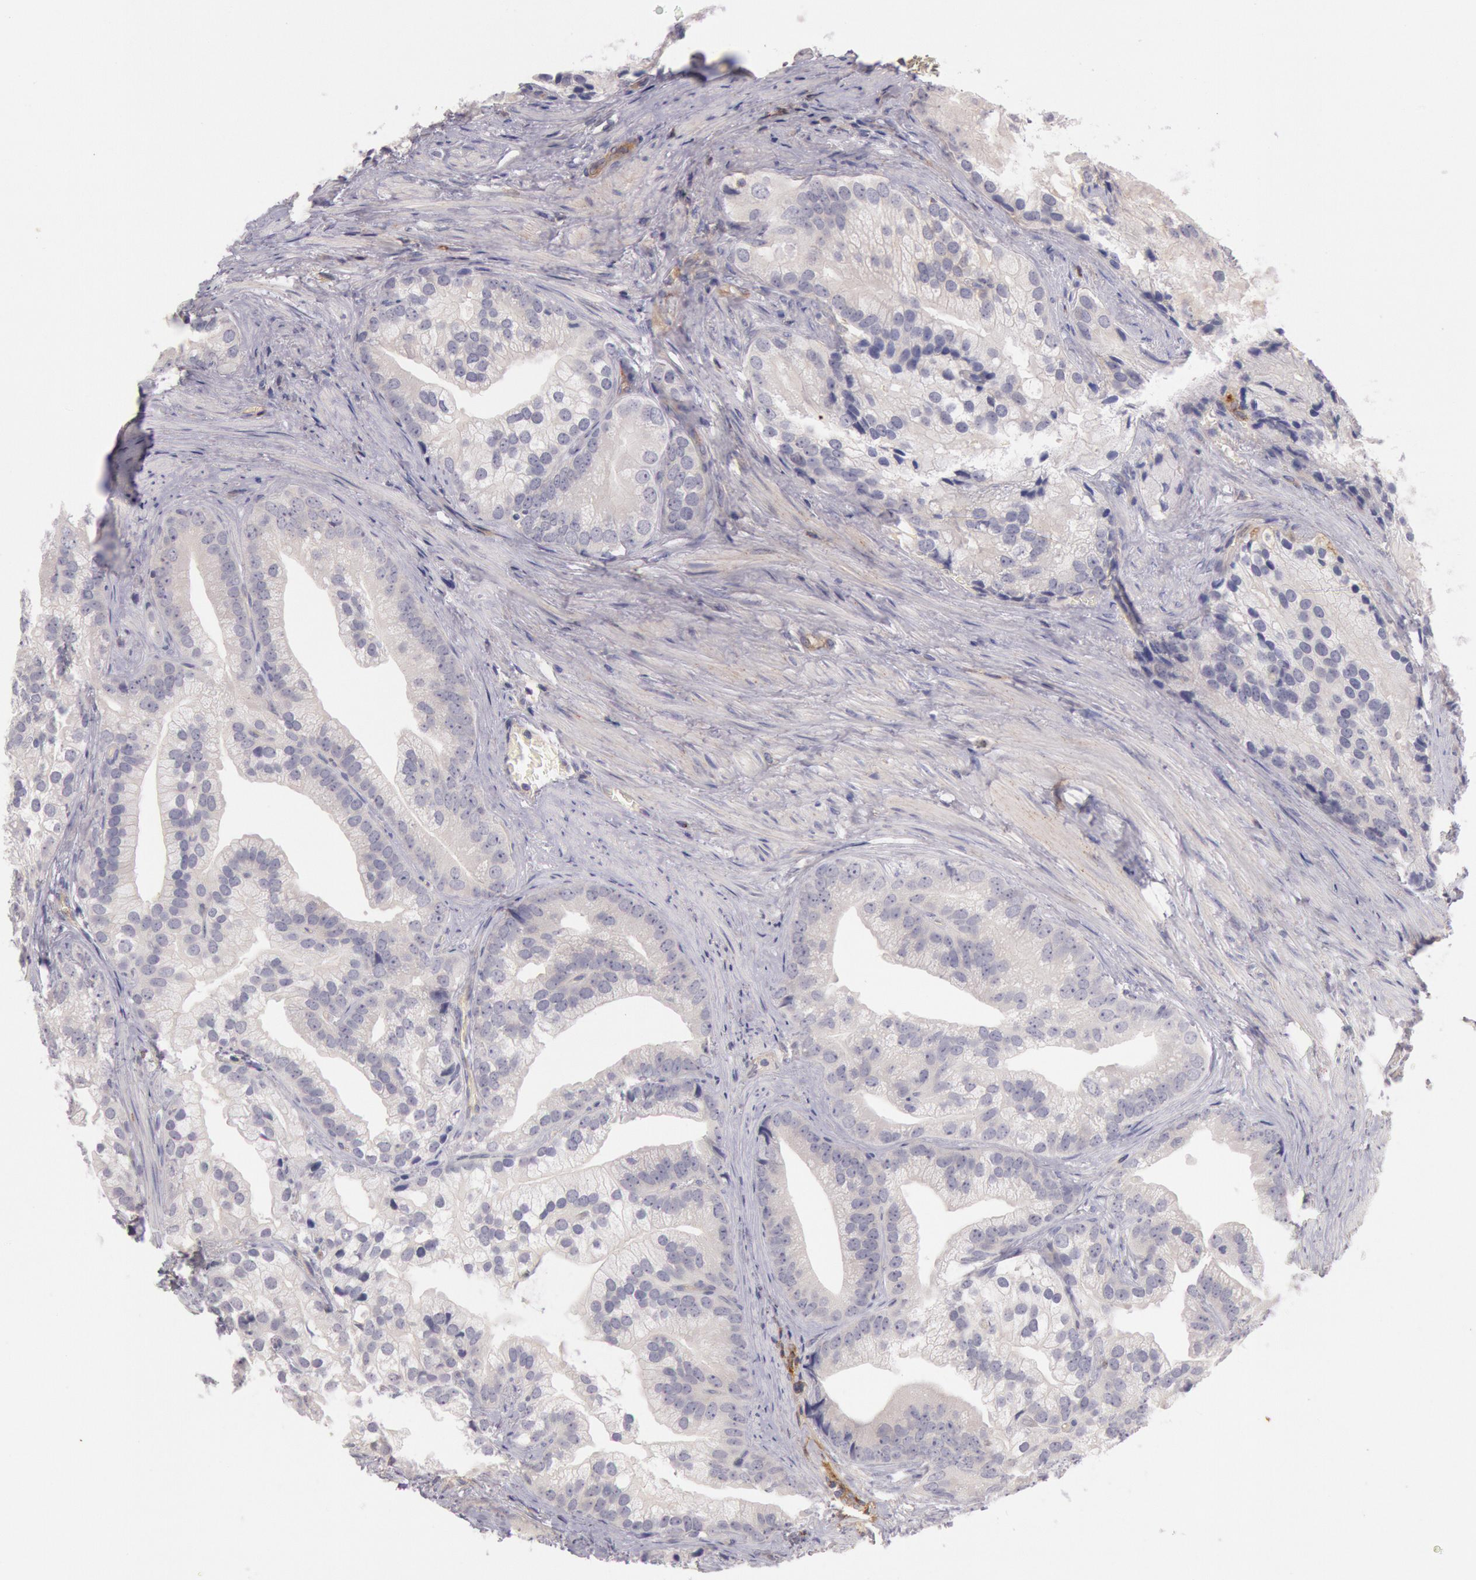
{"staining": {"intensity": "negative", "quantity": "none", "location": "none"}, "tissue": "prostate cancer", "cell_type": "Tumor cells", "image_type": "cancer", "snomed": [{"axis": "morphology", "description": "Adenocarcinoma, Low grade"}, {"axis": "topography", "description": "Prostate"}], "caption": "Immunohistochemistry image of neoplastic tissue: human prostate cancer (low-grade adenocarcinoma) stained with DAB shows no significant protein positivity in tumor cells.", "gene": "TRIB2", "patient": {"sex": "male", "age": 71}}